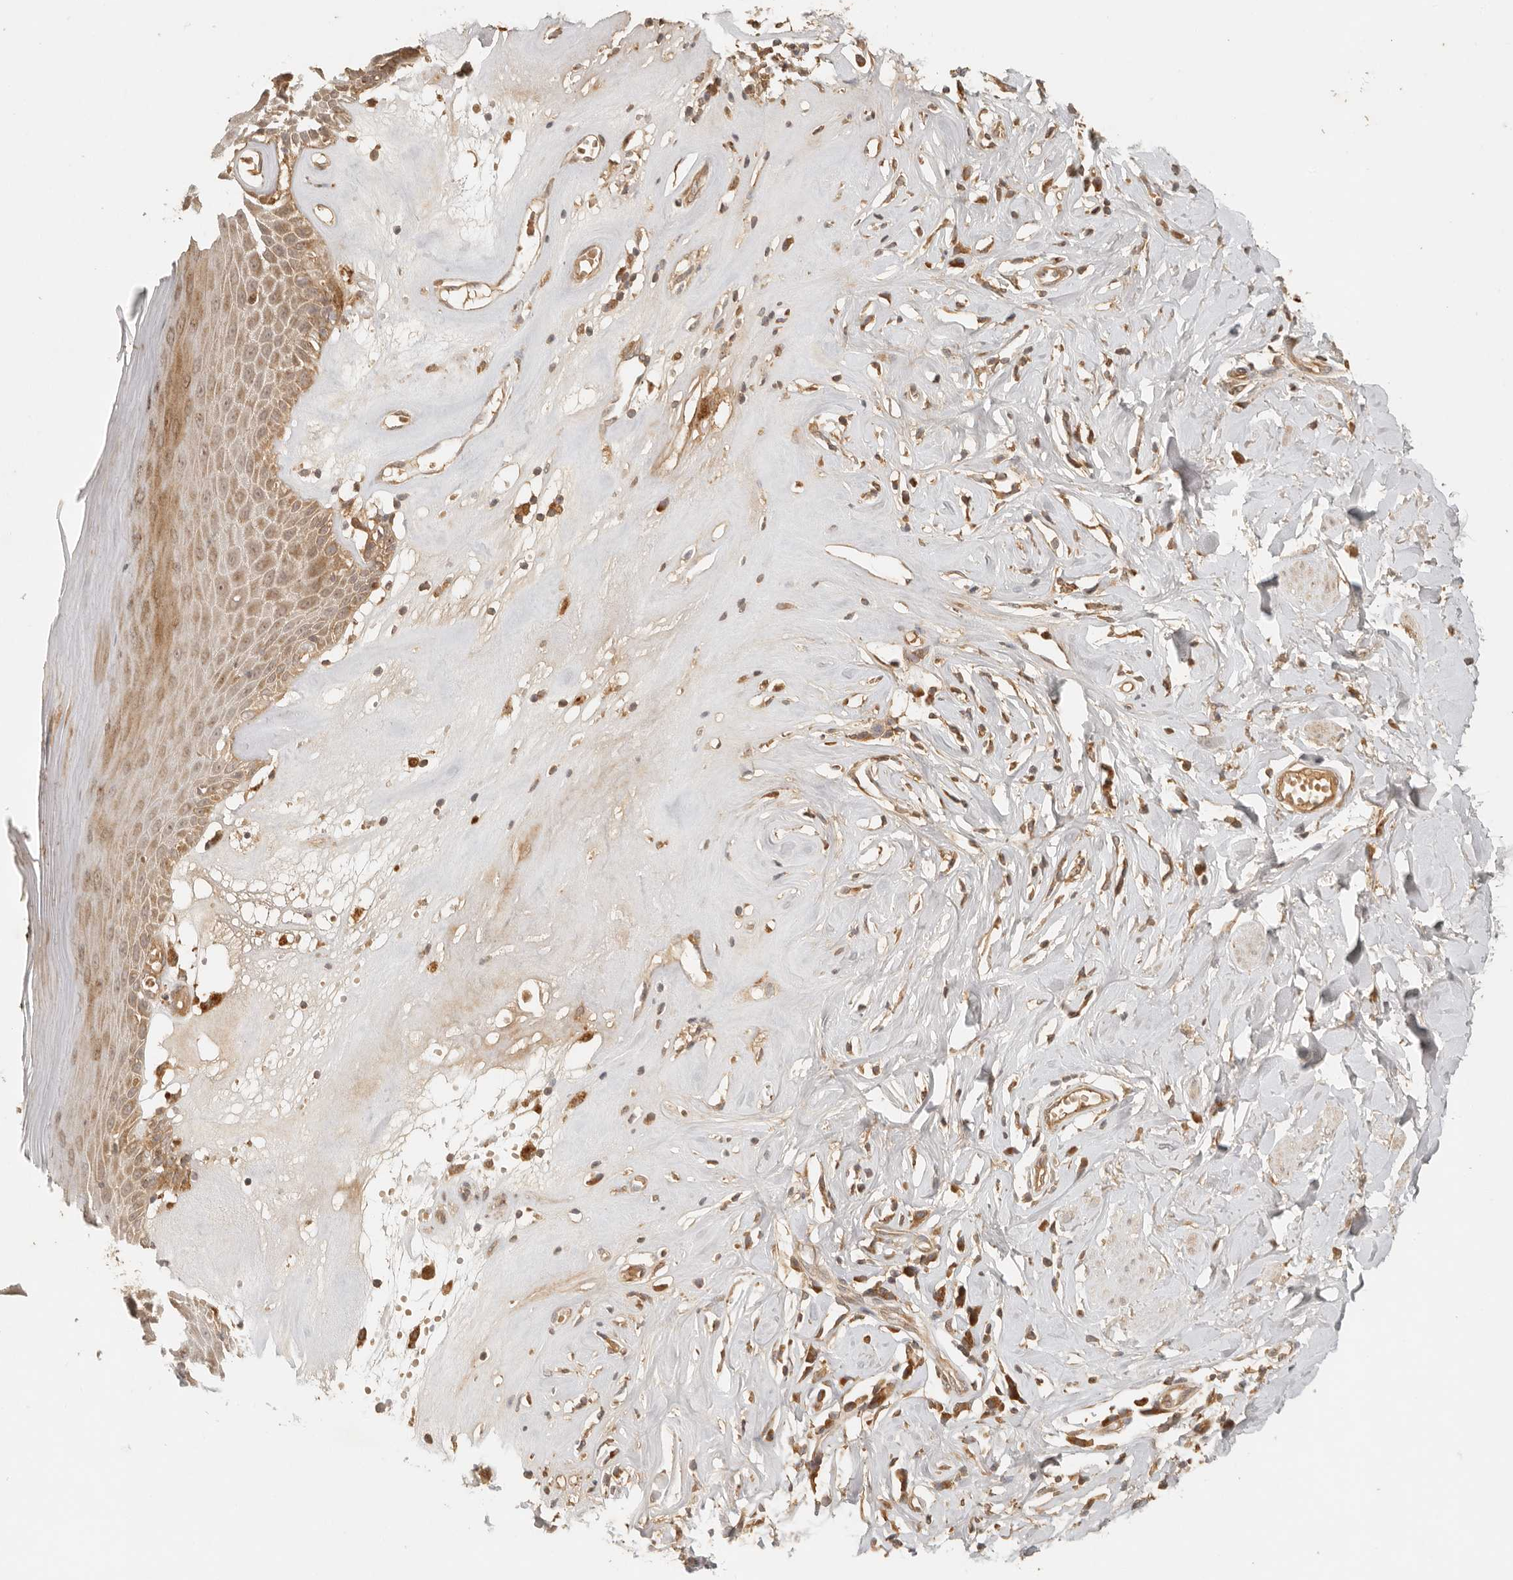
{"staining": {"intensity": "moderate", "quantity": ">75%", "location": "cytoplasmic/membranous"}, "tissue": "skin", "cell_type": "Epidermal cells", "image_type": "normal", "snomed": [{"axis": "morphology", "description": "Normal tissue, NOS"}, {"axis": "morphology", "description": "Inflammation, NOS"}, {"axis": "topography", "description": "Vulva"}], "caption": "This image demonstrates unremarkable skin stained with IHC to label a protein in brown. The cytoplasmic/membranous of epidermal cells show moderate positivity for the protein. Nuclei are counter-stained blue.", "gene": "ANKRD61", "patient": {"sex": "female", "age": 84}}